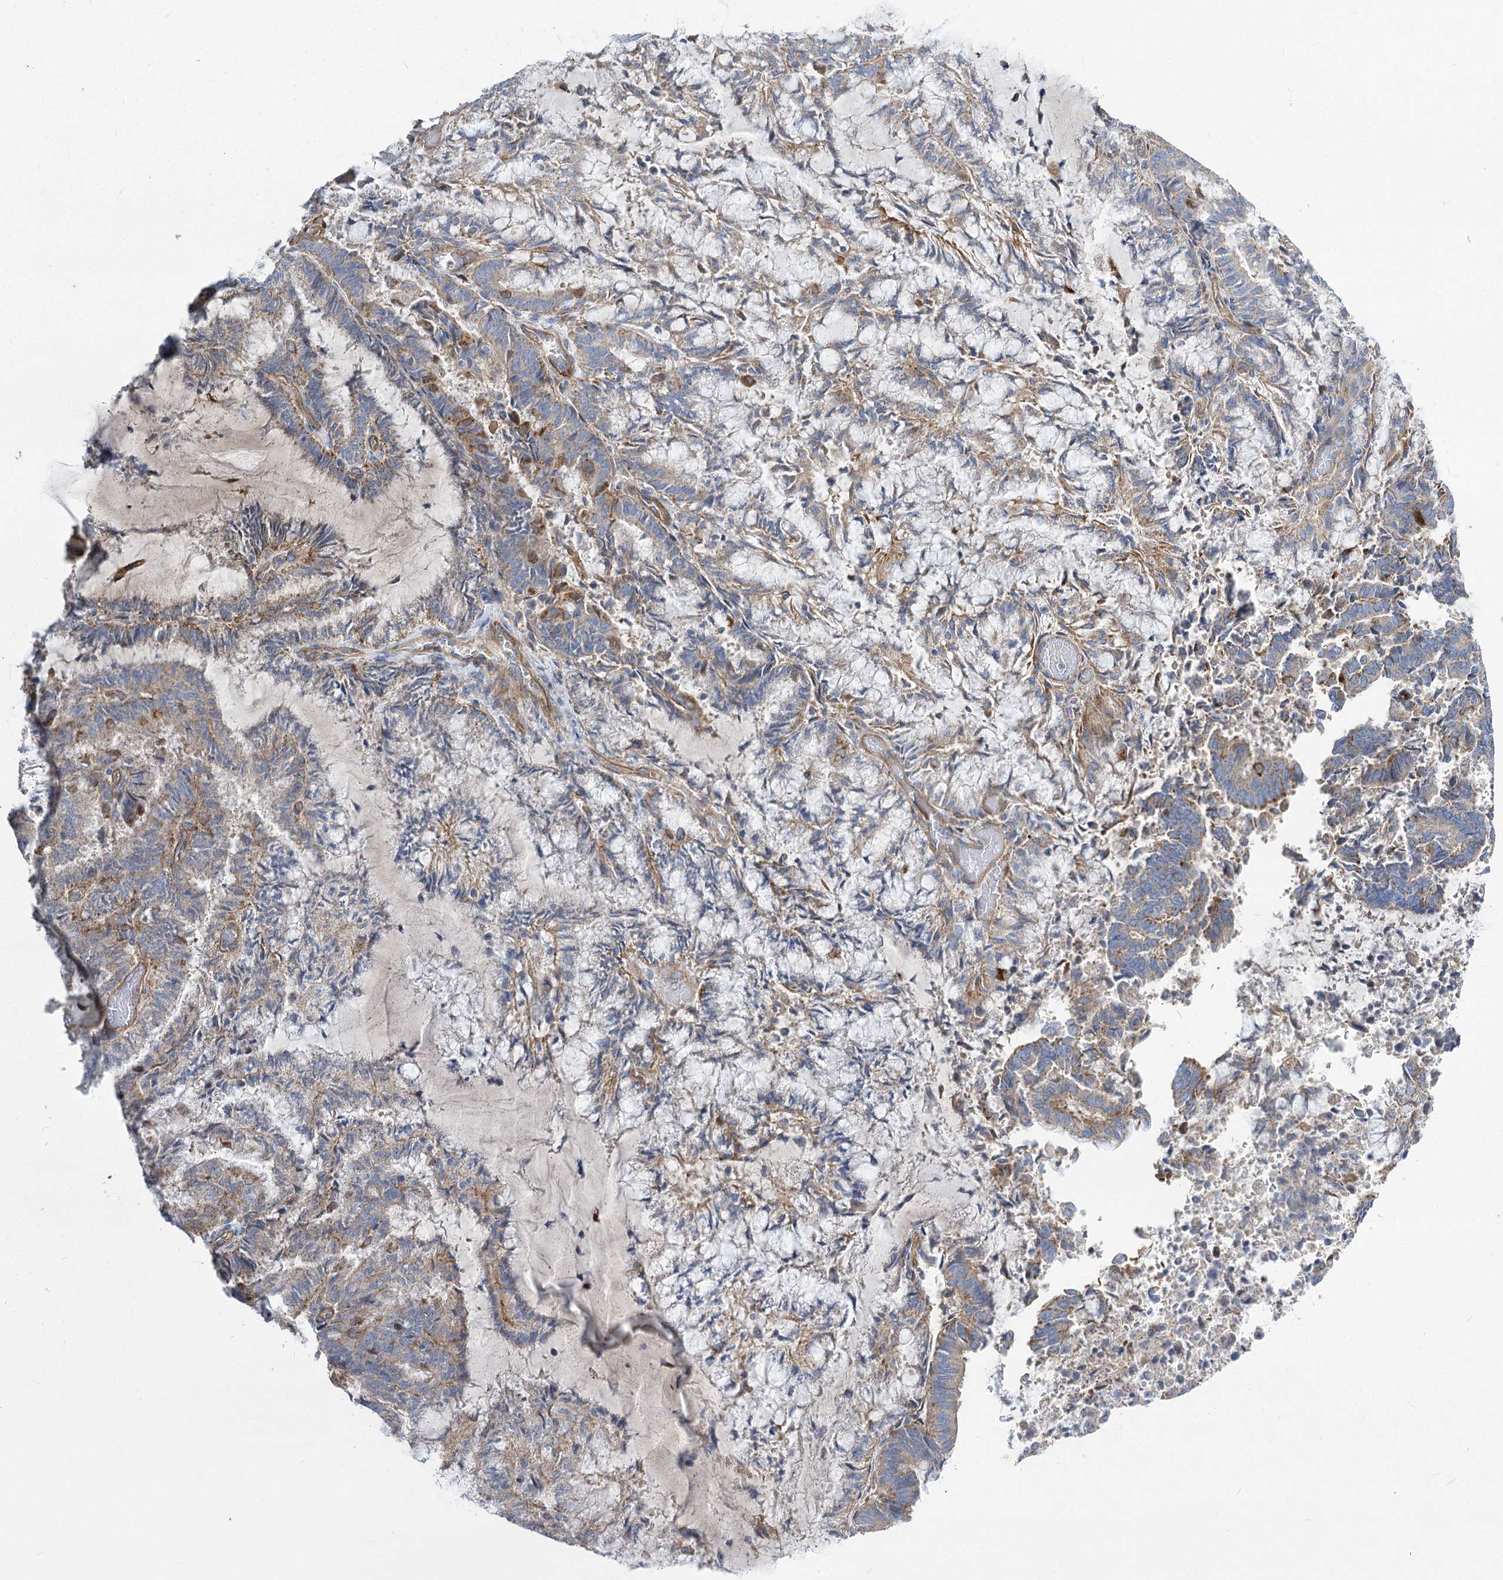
{"staining": {"intensity": "weak", "quantity": "25%-75%", "location": "cytoplasmic/membranous"}, "tissue": "endometrial cancer", "cell_type": "Tumor cells", "image_type": "cancer", "snomed": [{"axis": "morphology", "description": "Adenocarcinoma, NOS"}, {"axis": "topography", "description": "Endometrium"}], "caption": "Human adenocarcinoma (endometrial) stained for a protein (brown) demonstrates weak cytoplasmic/membranous positive staining in about 25%-75% of tumor cells.", "gene": "RMDN2", "patient": {"sex": "female", "age": 80}}